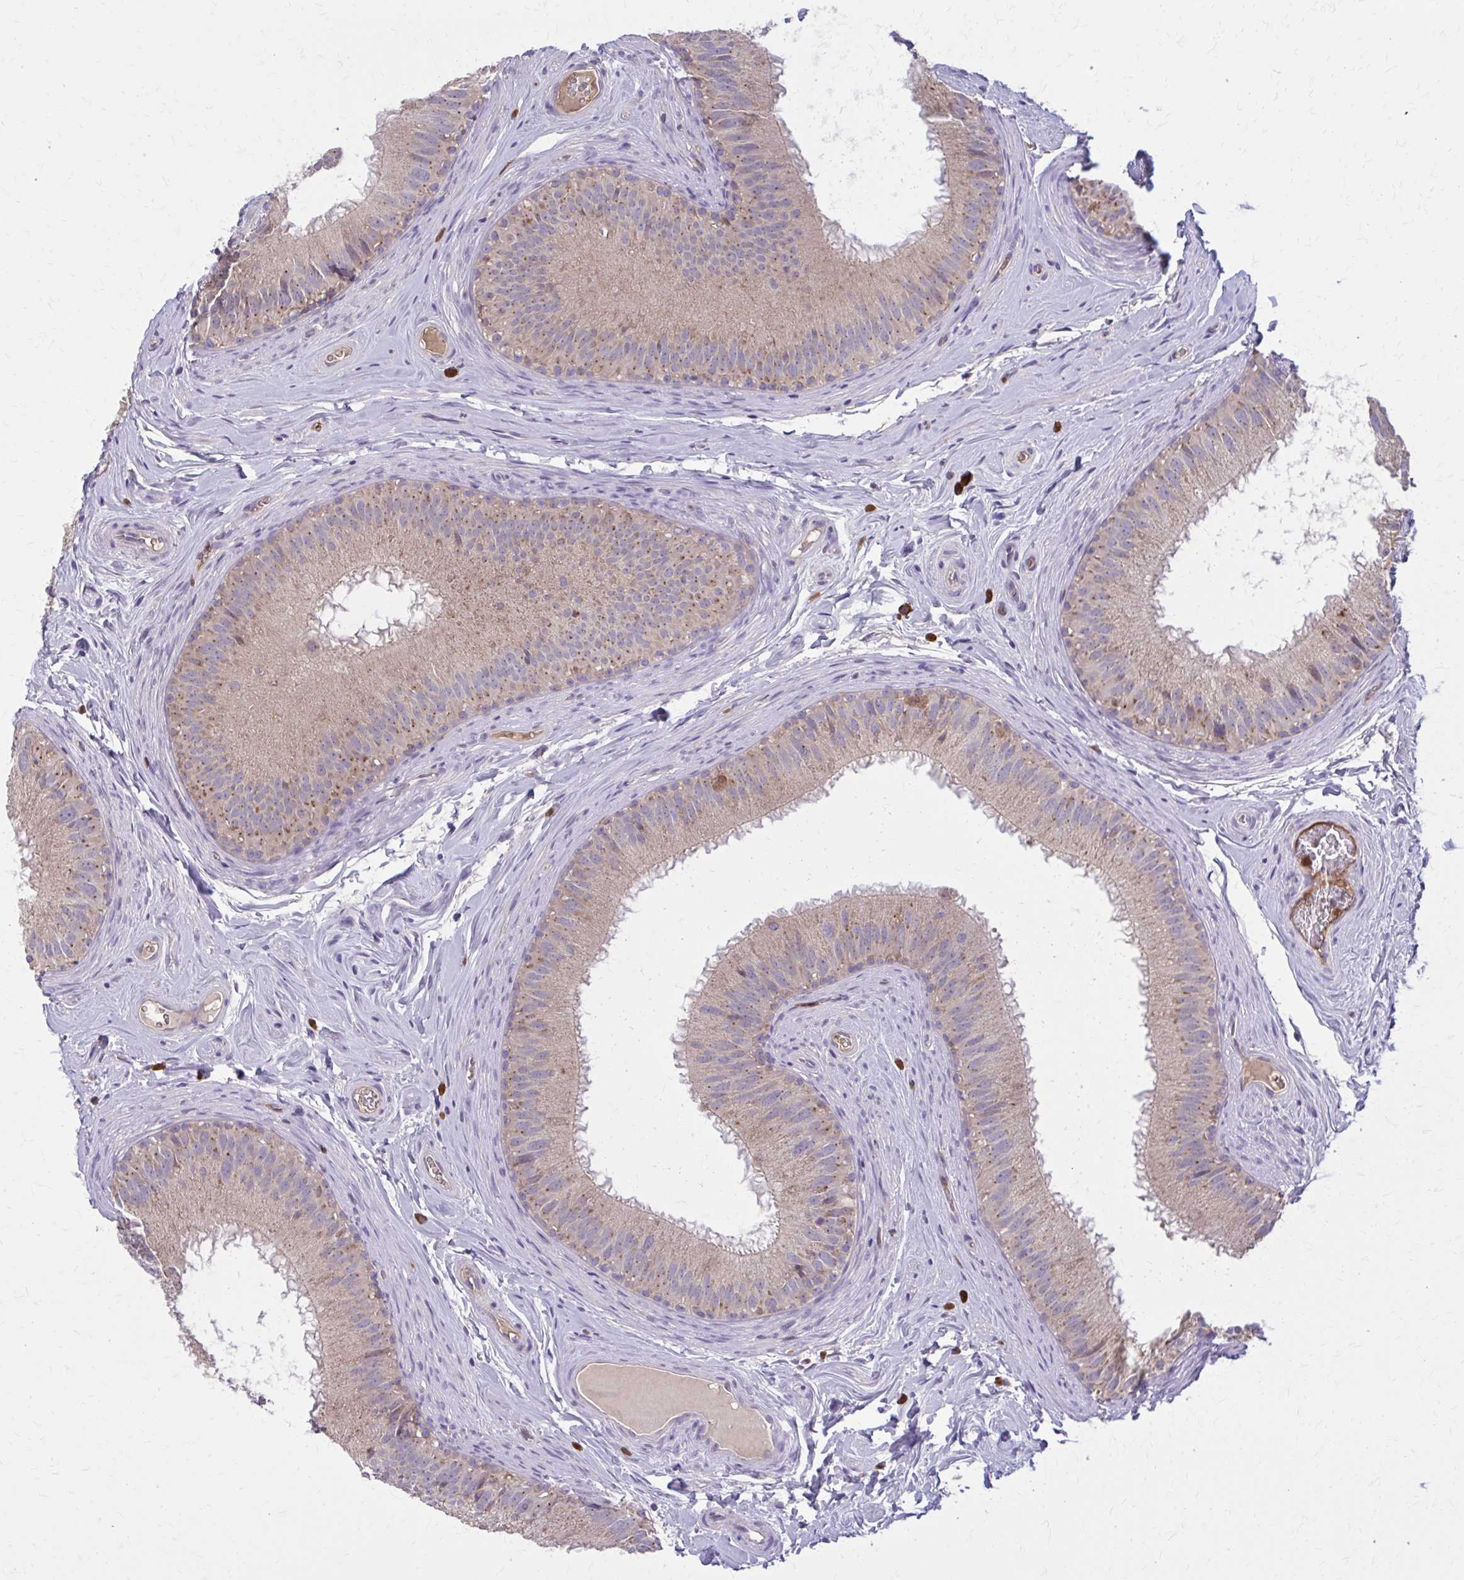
{"staining": {"intensity": "weak", "quantity": "25%-75%", "location": "cytoplasmic/membranous"}, "tissue": "epididymis", "cell_type": "Glandular cells", "image_type": "normal", "snomed": [{"axis": "morphology", "description": "Normal tissue, NOS"}, {"axis": "topography", "description": "Epididymis"}], "caption": "A photomicrograph of human epididymis stained for a protein shows weak cytoplasmic/membranous brown staining in glandular cells.", "gene": "NRBF2", "patient": {"sex": "male", "age": 44}}